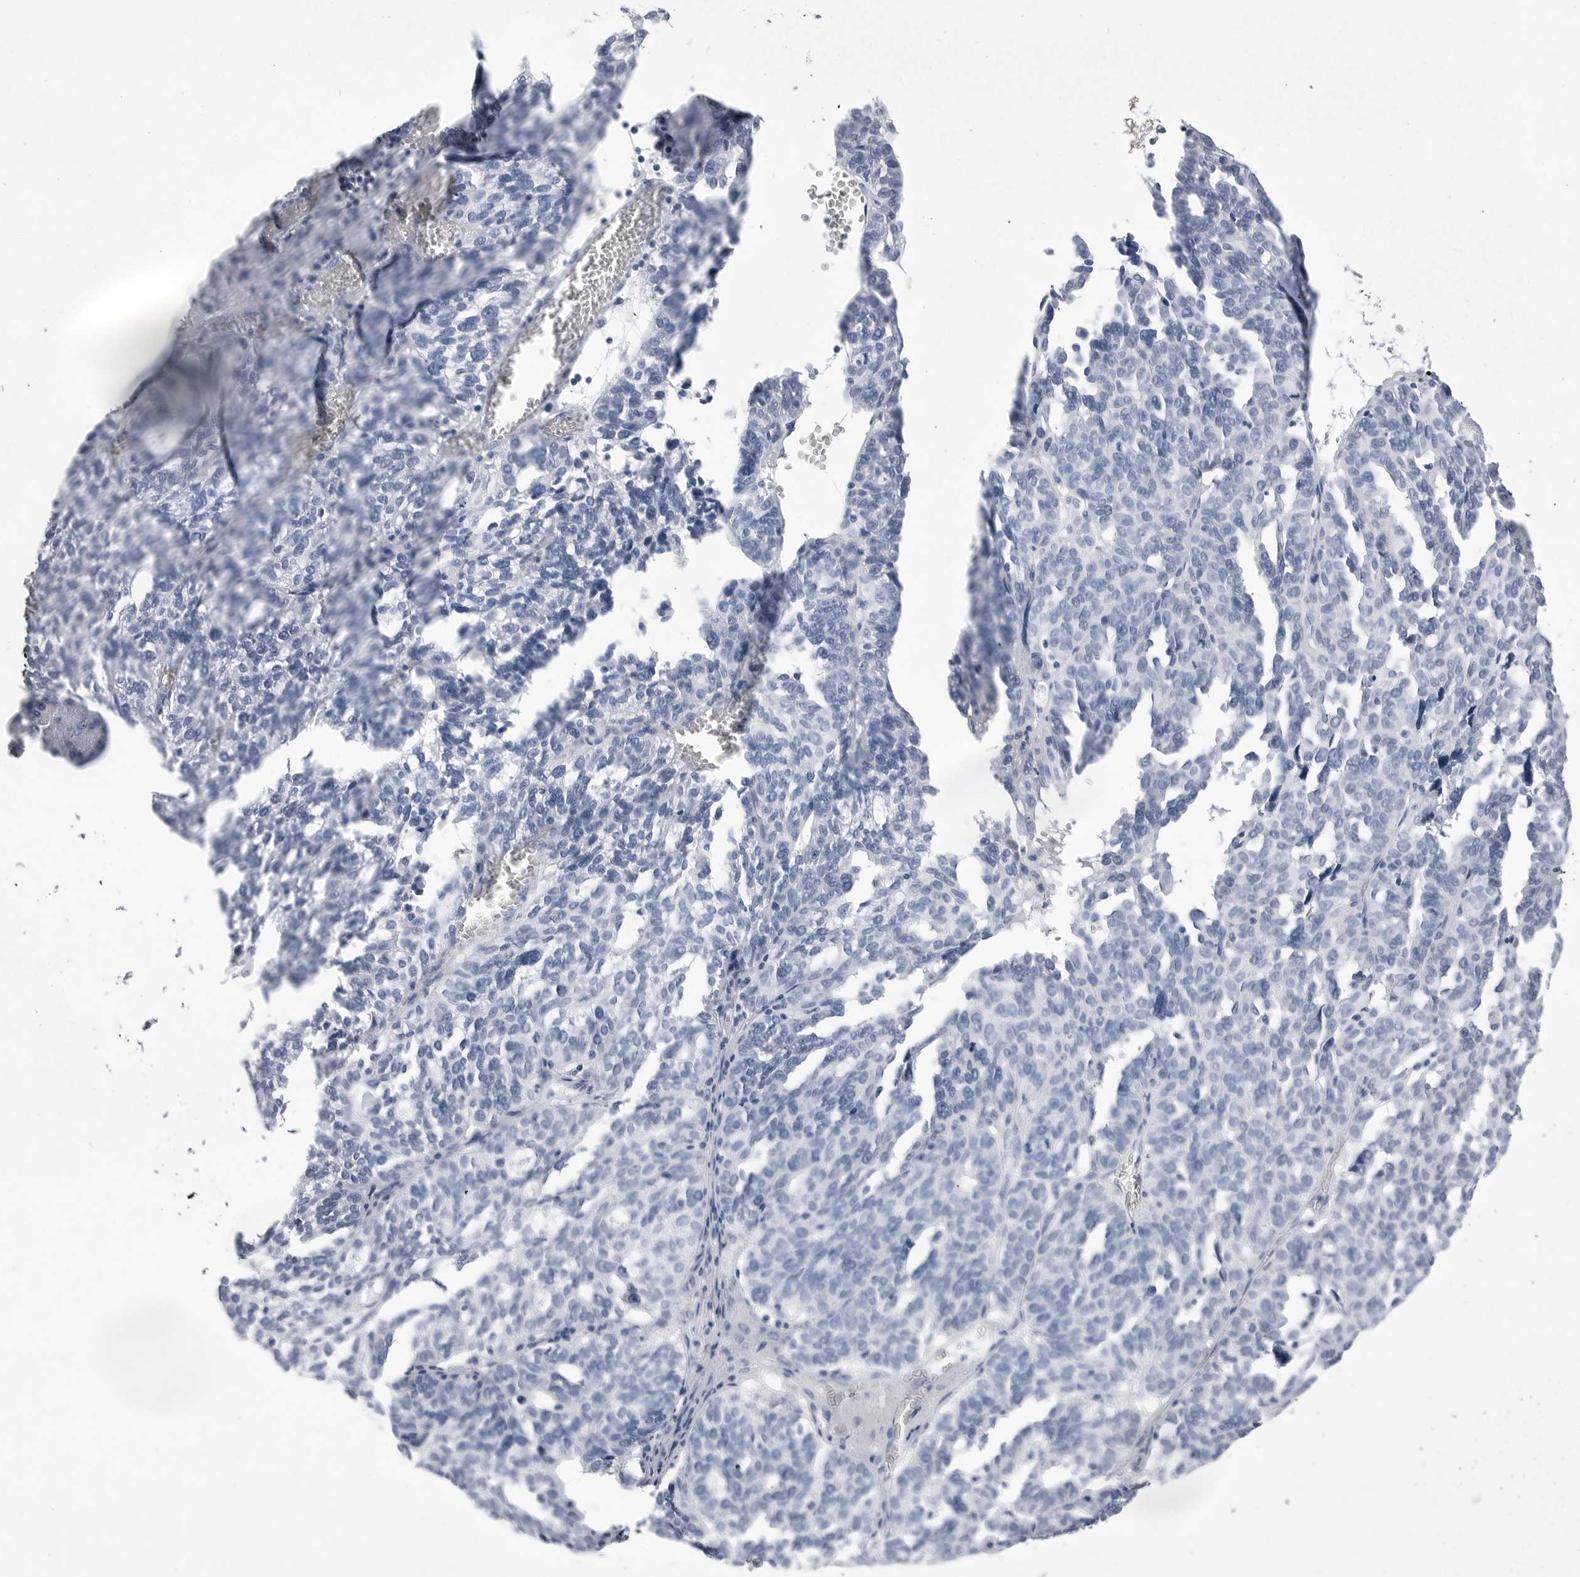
{"staining": {"intensity": "negative", "quantity": "none", "location": "none"}, "tissue": "ovarian cancer", "cell_type": "Tumor cells", "image_type": "cancer", "snomed": [{"axis": "morphology", "description": "Cystadenocarcinoma, serous, NOS"}, {"axis": "topography", "description": "Ovary"}], "caption": "An IHC histopathology image of serous cystadenocarcinoma (ovarian) is shown. There is no staining in tumor cells of serous cystadenocarcinoma (ovarian).", "gene": "ABHD12", "patient": {"sex": "female", "age": 59}}